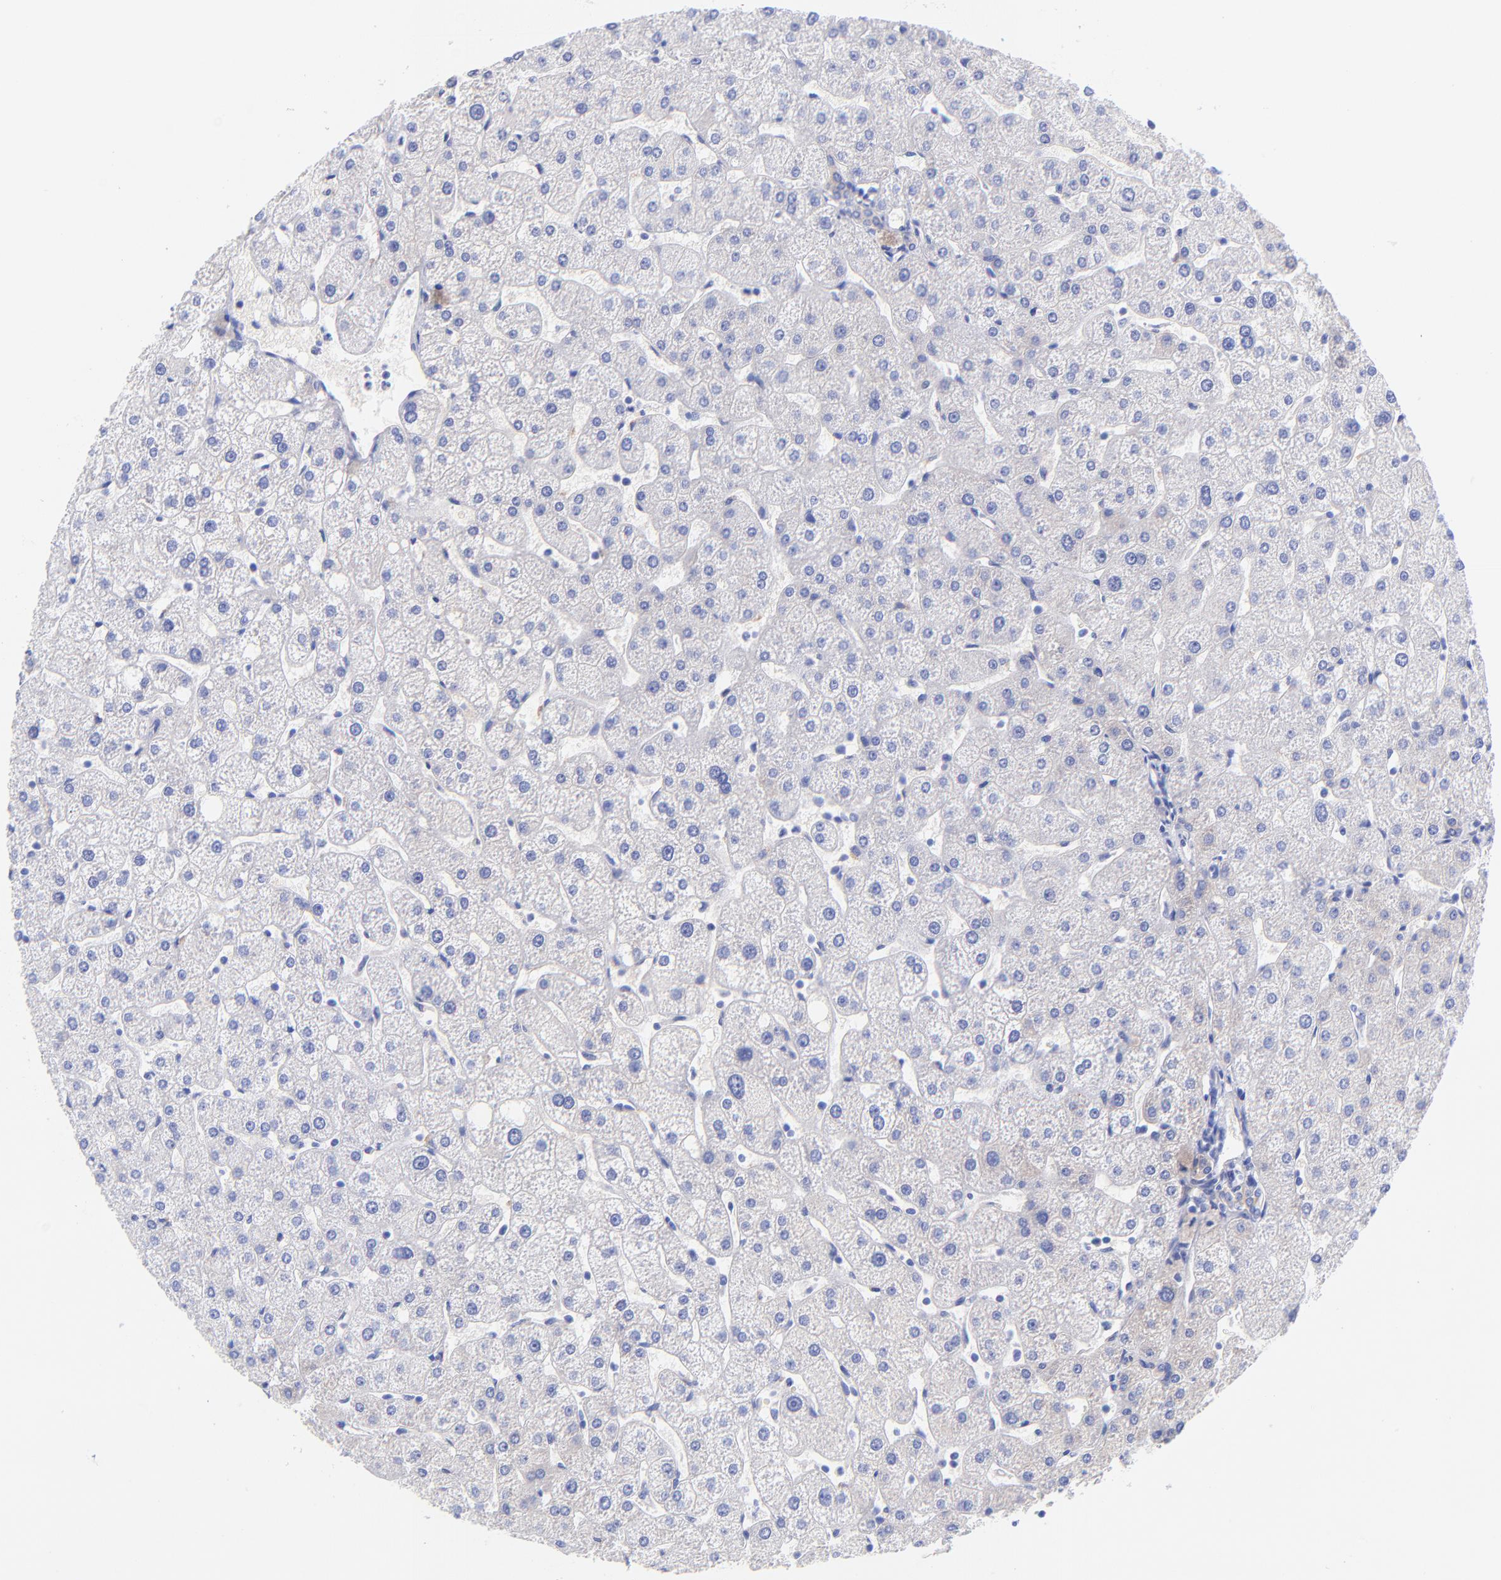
{"staining": {"intensity": "weak", "quantity": "25%-75%", "location": "cytoplasmic/membranous"}, "tissue": "liver", "cell_type": "Cholangiocytes", "image_type": "normal", "snomed": [{"axis": "morphology", "description": "Normal tissue, NOS"}, {"axis": "topography", "description": "Liver"}], "caption": "This micrograph displays unremarkable liver stained with IHC to label a protein in brown. The cytoplasmic/membranous of cholangiocytes show weak positivity for the protein. Nuclei are counter-stained blue.", "gene": "GPHN", "patient": {"sex": "male", "age": 67}}